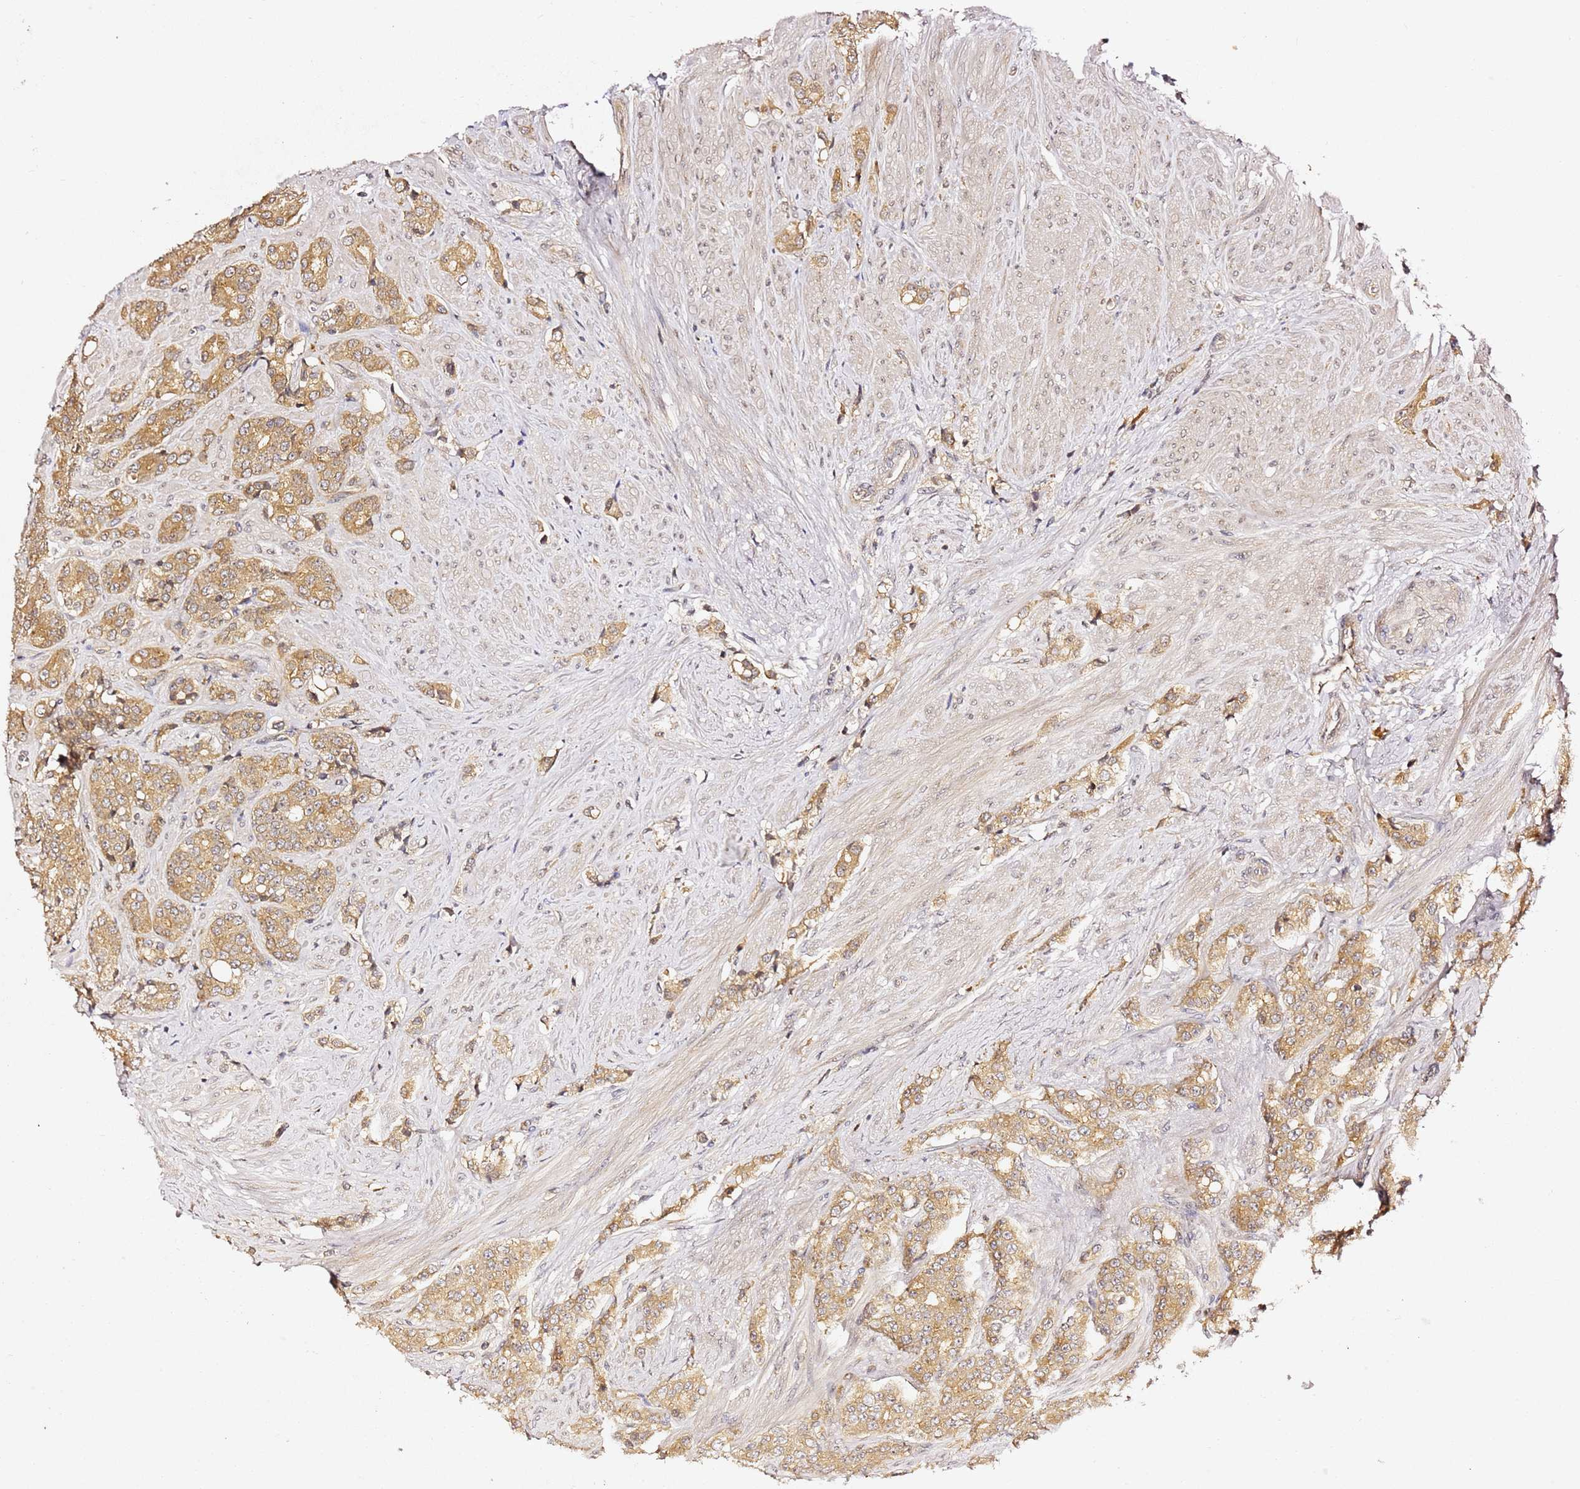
{"staining": {"intensity": "moderate", "quantity": ">75%", "location": "cytoplasmic/membranous"}, "tissue": "prostate cancer", "cell_type": "Tumor cells", "image_type": "cancer", "snomed": [{"axis": "morphology", "description": "Adenocarcinoma, High grade"}, {"axis": "topography", "description": "Prostate"}], "caption": "Immunohistochemical staining of human prostate cancer shows medium levels of moderate cytoplasmic/membranous positivity in approximately >75% of tumor cells.", "gene": "OSBPL2", "patient": {"sex": "male", "age": 62}}